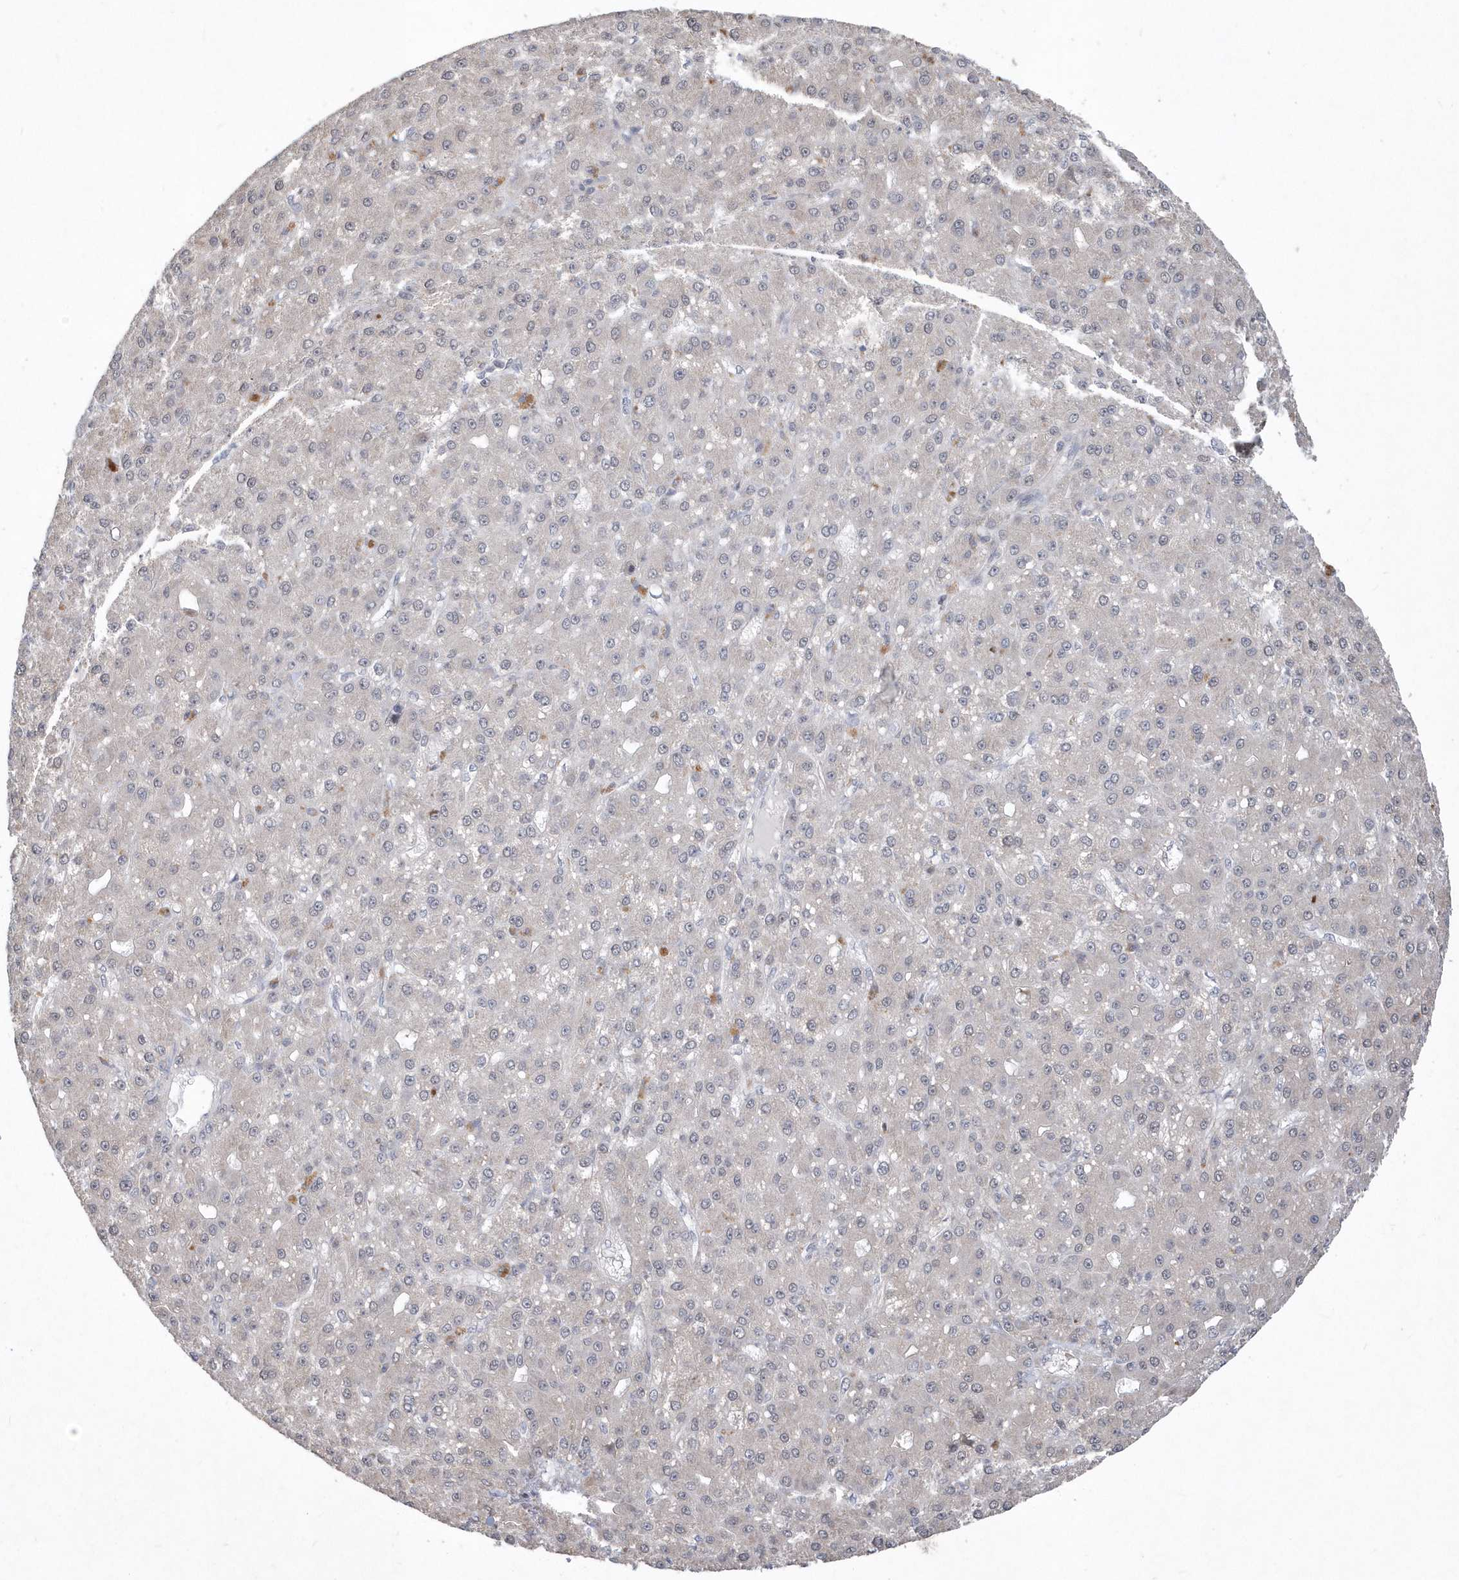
{"staining": {"intensity": "negative", "quantity": "none", "location": "none"}, "tissue": "liver cancer", "cell_type": "Tumor cells", "image_type": "cancer", "snomed": [{"axis": "morphology", "description": "Carcinoma, Hepatocellular, NOS"}, {"axis": "topography", "description": "Liver"}], "caption": "Immunohistochemical staining of liver hepatocellular carcinoma demonstrates no significant staining in tumor cells.", "gene": "TSPEAR", "patient": {"sex": "male", "age": 67}}